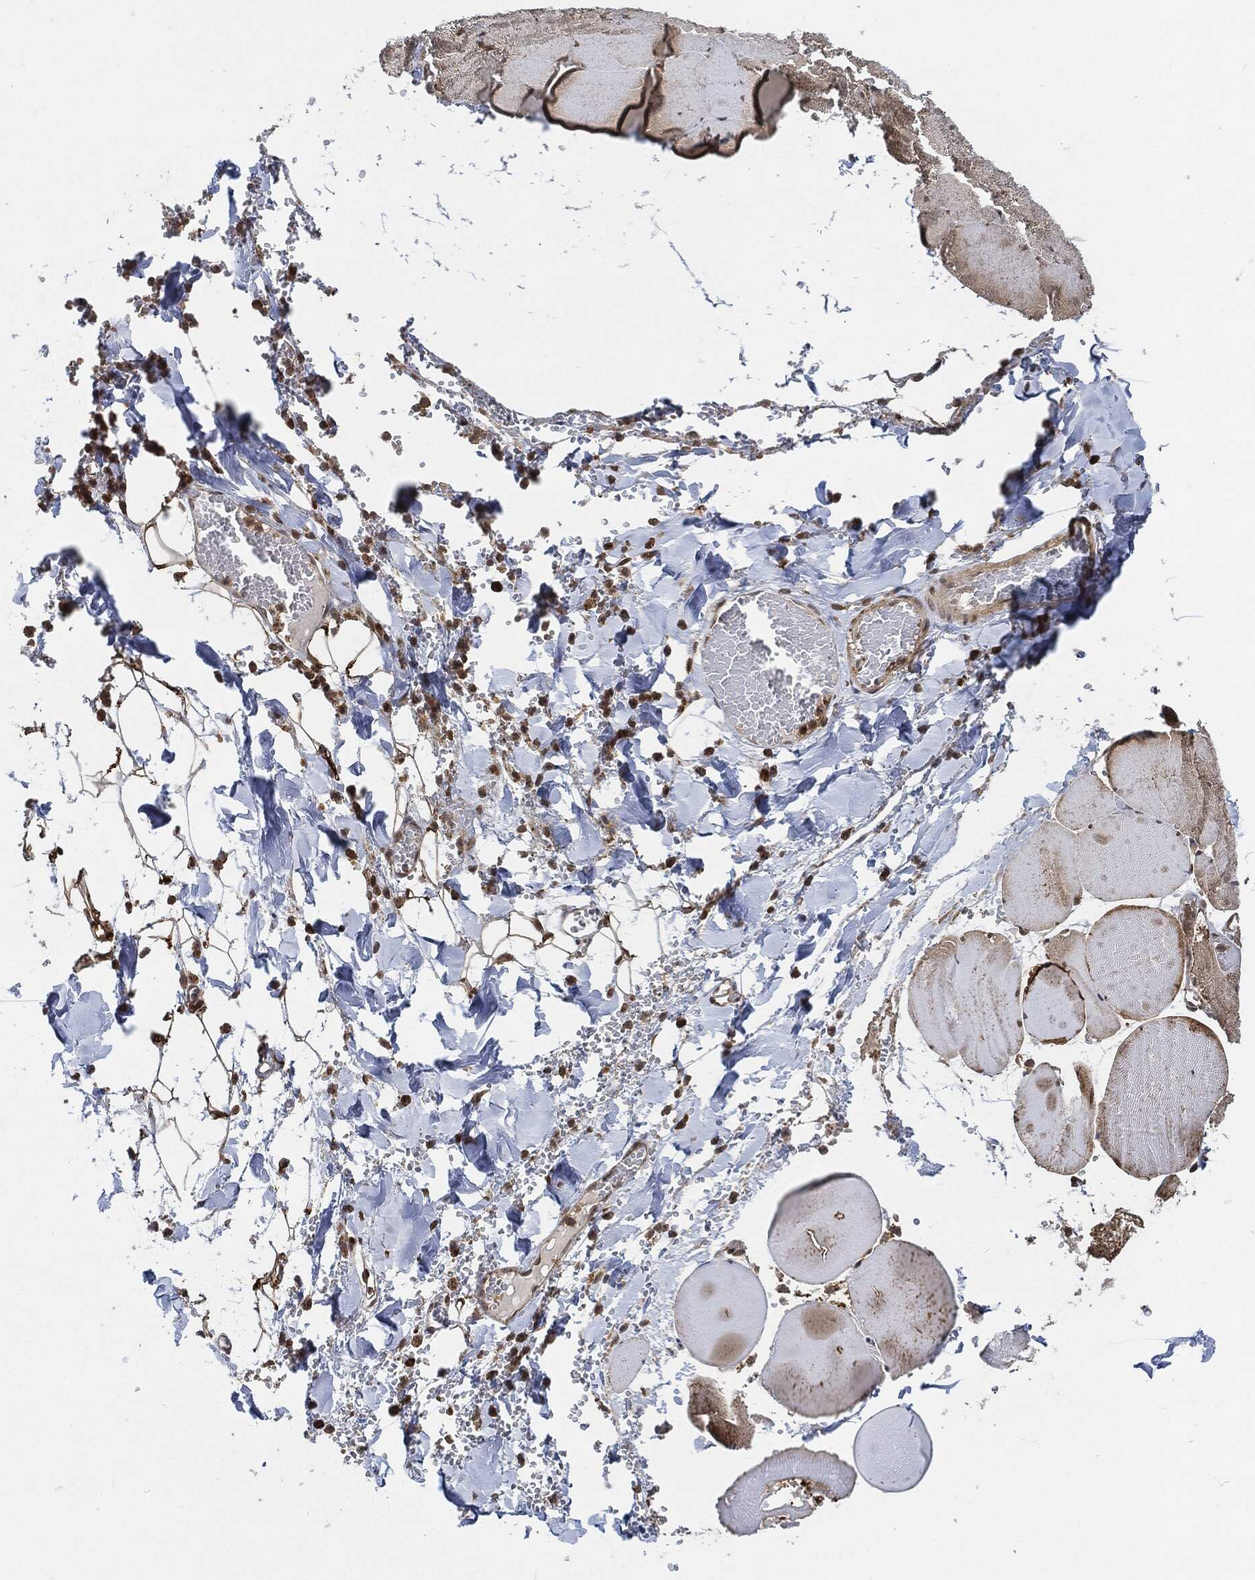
{"staining": {"intensity": "weak", "quantity": "25%-75%", "location": "cytoplasmic/membranous"}, "tissue": "skeletal muscle", "cell_type": "Myocytes", "image_type": "normal", "snomed": [{"axis": "morphology", "description": "Normal tissue, NOS"}, {"axis": "morphology", "description": "Malignant melanoma, Metastatic site"}, {"axis": "topography", "description": "Skeletal muscle"}], "caption": "Immunohistochemistry histopathology image of unremarkable skeletal muscle stained for a protein (brown), which exhibits low levels of weak cytoplasmic/membranous staining in approximately 25%-75% of myocytes.", "gene": "CUTA", "patient": {"sex": "male", "age": 50}}